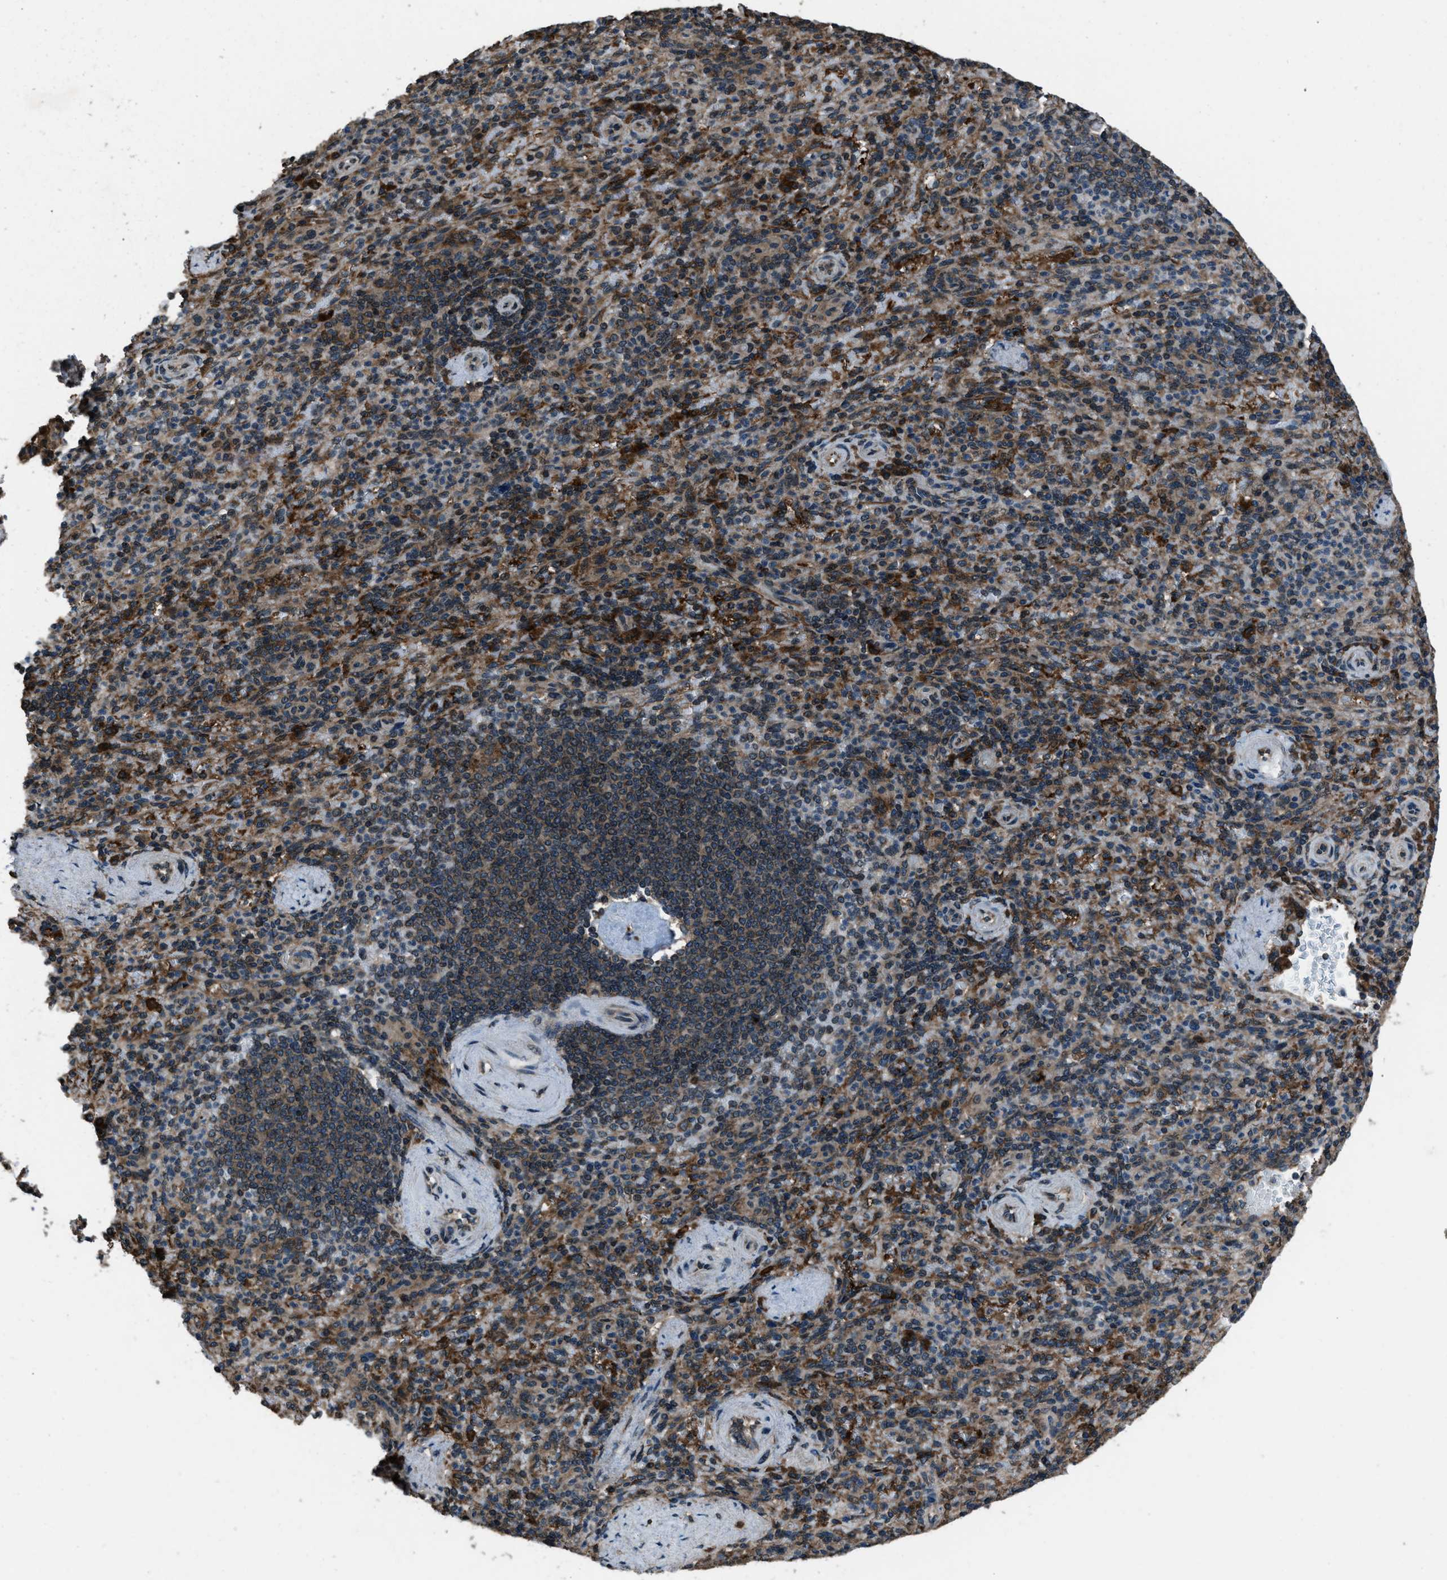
{"staining": {"intensity": "moderate", "quantity": "25%-75%", "location": "cytoplasmic/membranous"}, "tissue": "spleen", "cell_type": "Cells in red pulp", "image_type": "normal", "snomed": [{"axis": "morphology", "description": "Normal tissue, NOS"}, {"axis": "topography", "description": "Spleen"}], "caption": "Spleen stained with DAB (3,3'-diaminobenzidine) immunohistochemistry (IHC) demonstrates medium levels of moderate cytoplasmic/membranous staining in approximately 25%-75% of cells in red pulp.", "gene": "TRIM4", "patient": {"sex": "female", "age": 74}}